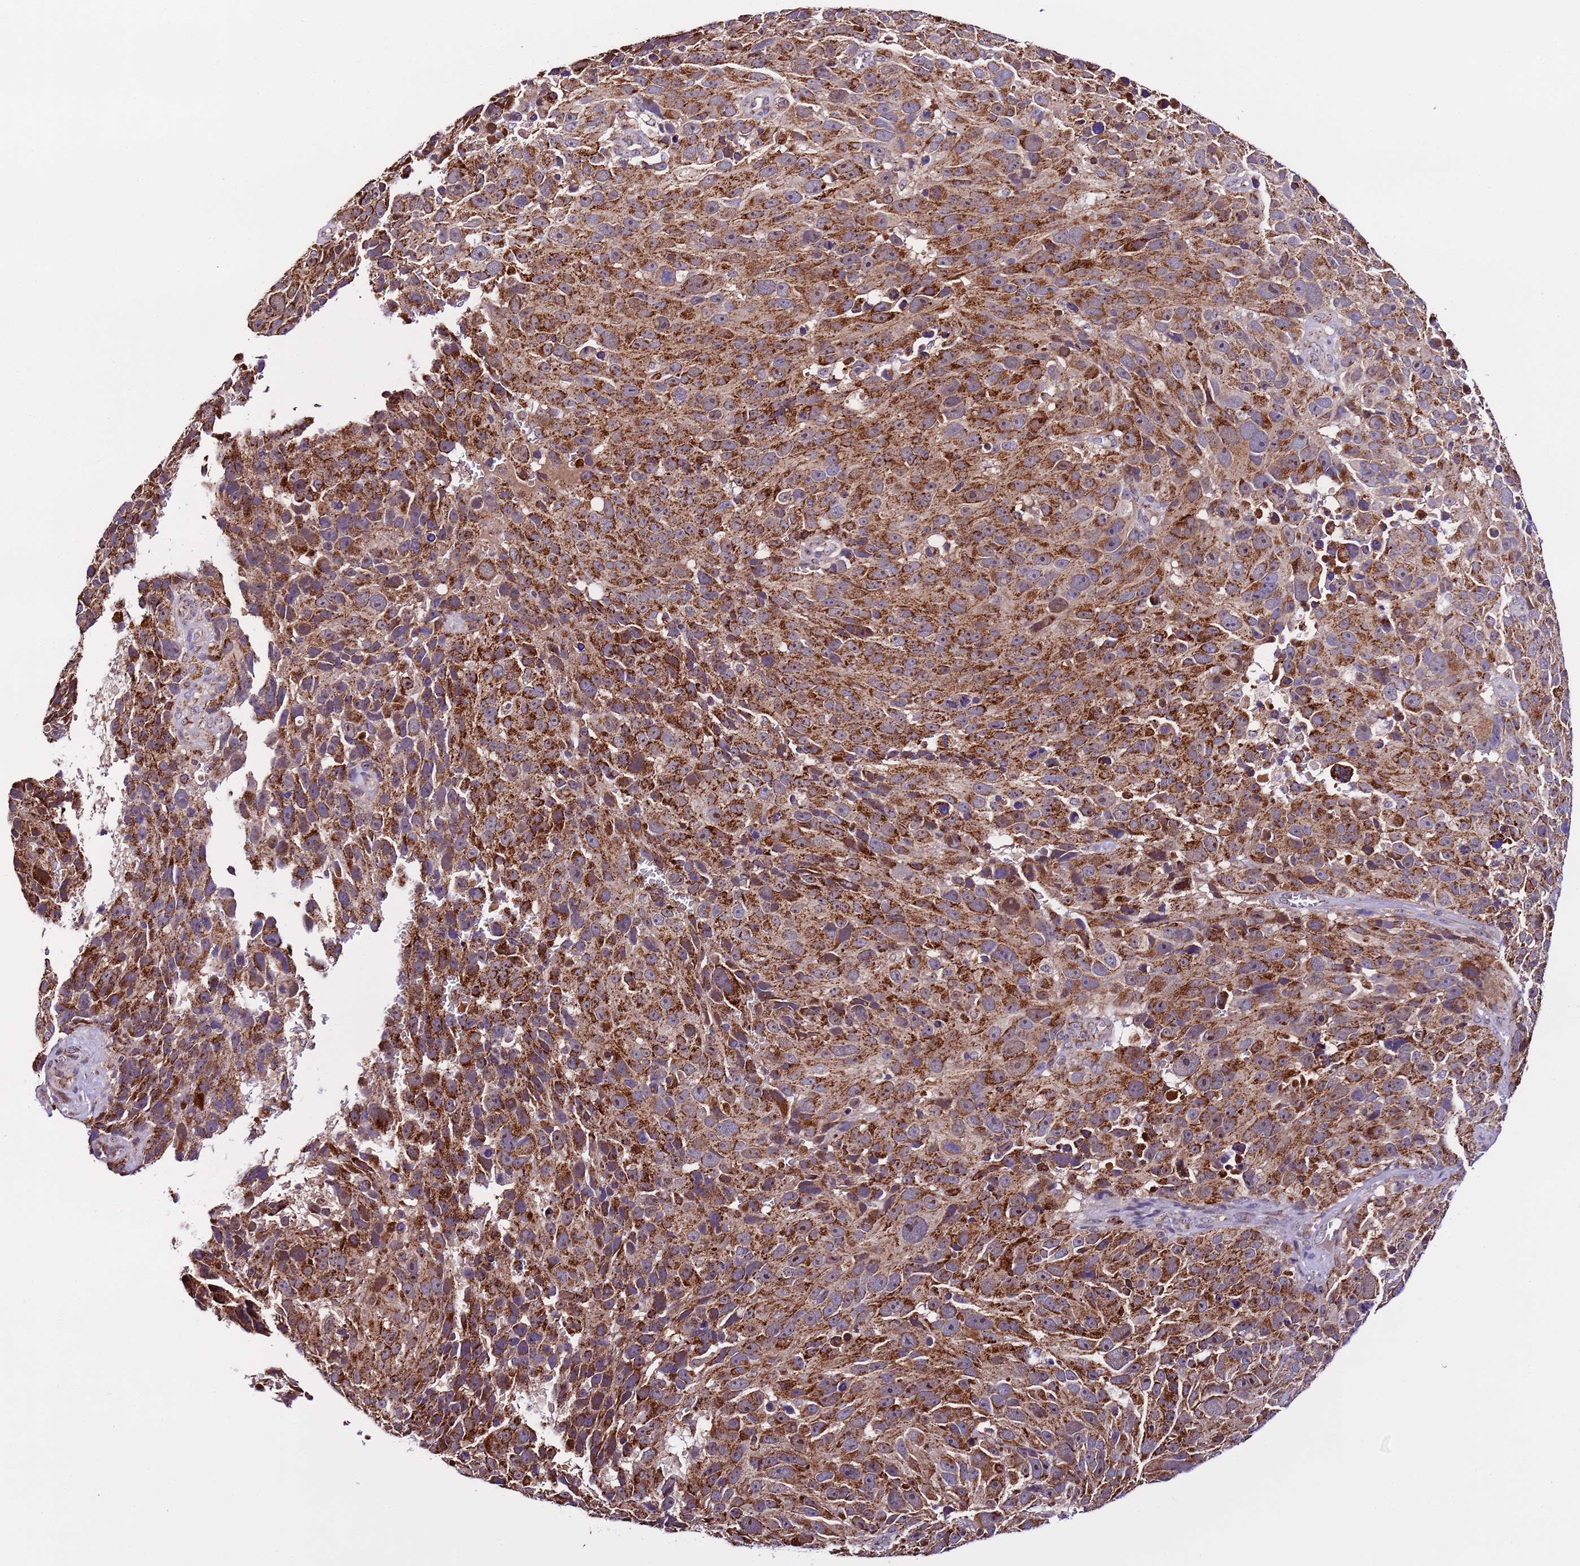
{"staining": {"intensity": "moderate", "quantity": ">75%", "location": "cytoplasmic/membranous,nuclear"}, "tissue": "melanoma", "cell_type": "Tumor cells", "image_type": "cancer", "snomed": [{"axis": "morphology", "description": "Malignant melanoma, NOS"}, {"axis": "topography", "description": "Skin"}], "caption": "Immunohistochemistry staining of malignant melanoma, which displays medium levels of moderate cytoplasmic/membranous and nuclear expression in about >75% of tumor cells indicating moderate cytoplasmic/membranous and nuclear protein staining. The staining was performed using DAB (3,3'-diaminobenzidine) (brown) for protein detection and nuclei were counterstained in hematoxylin (blue).", "gene": "UEVLD", "patient": {"sex": "male", "age": 84}}